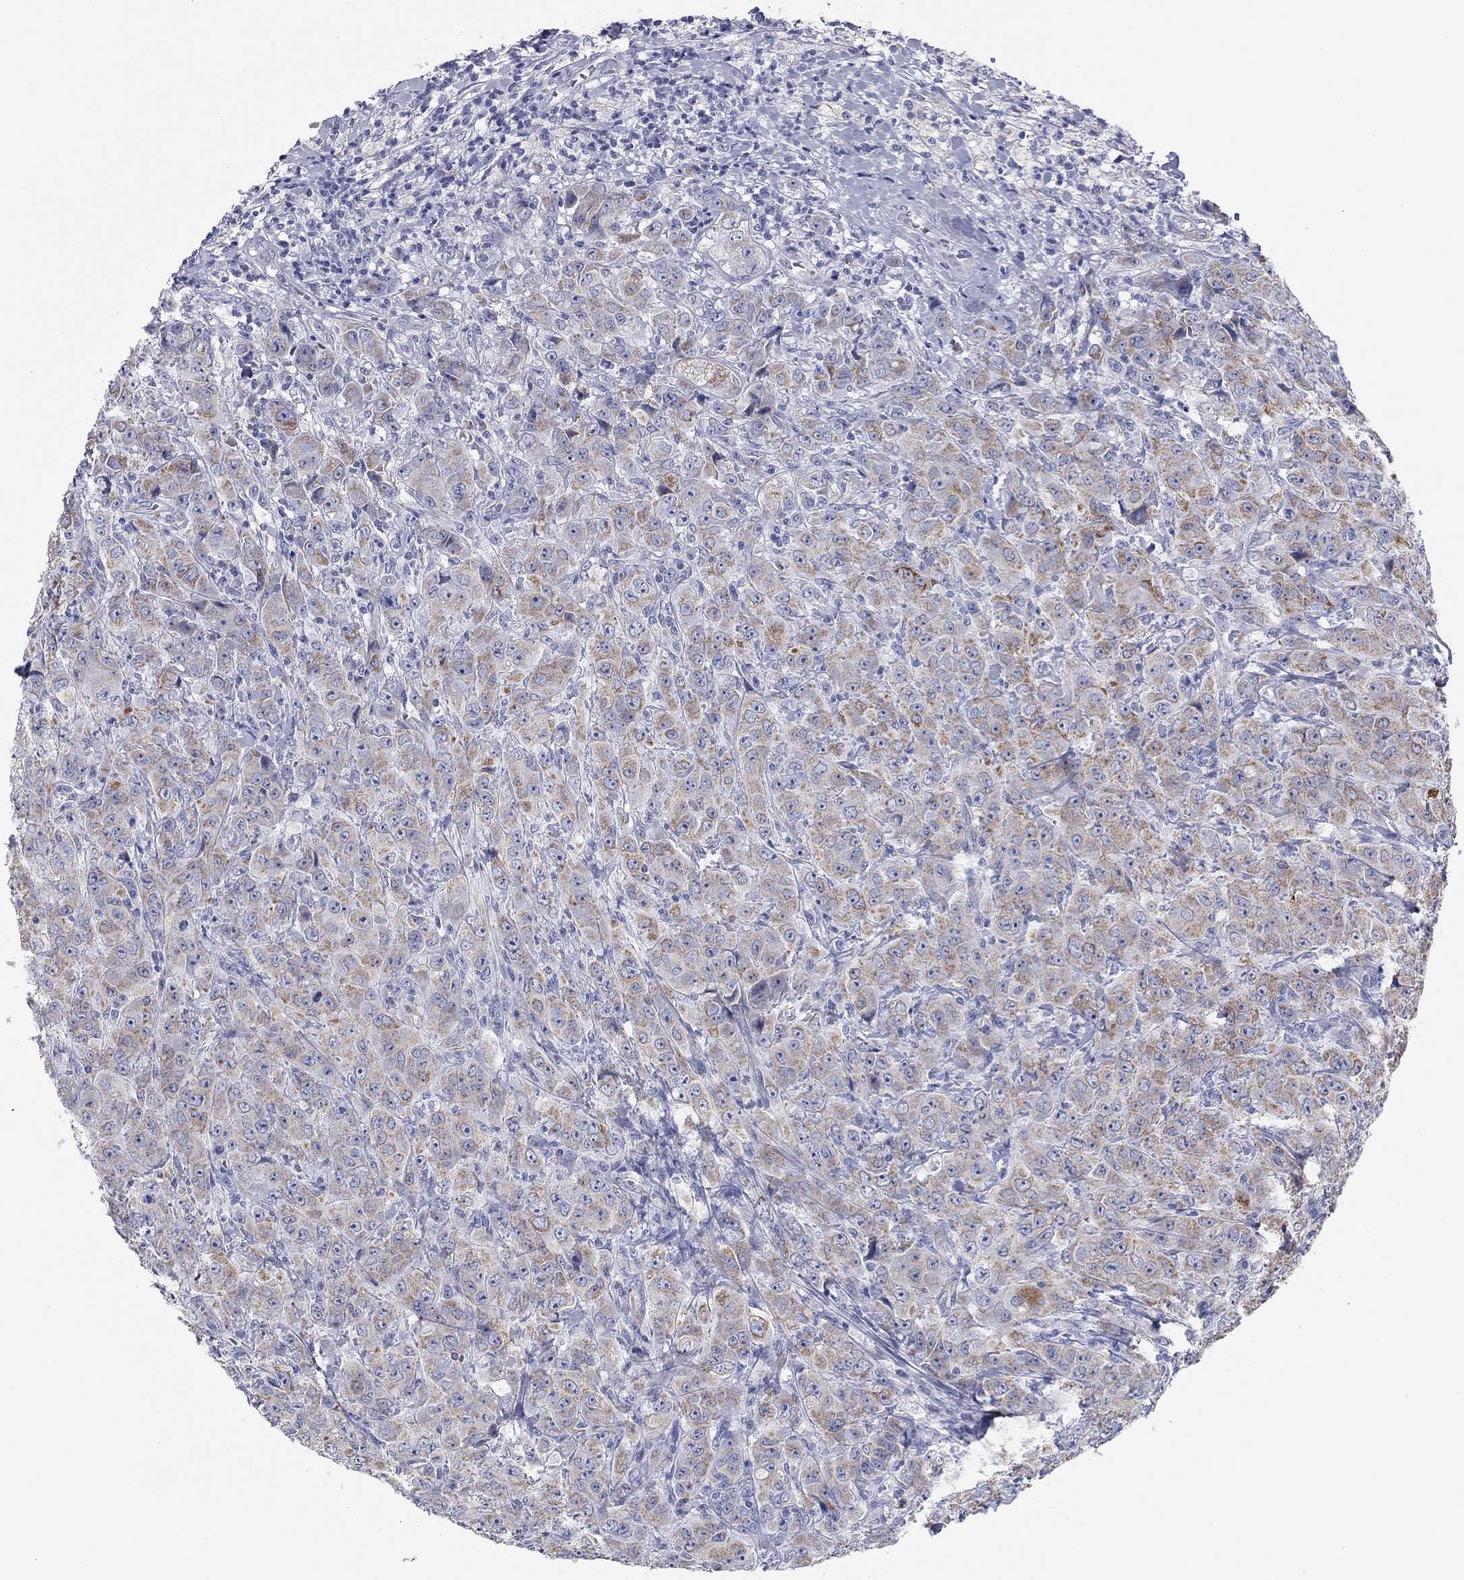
{"staining": {"intensity": "moderate", "quantity": "<25%", "location": "cytoplasmic/membranous"}, "tissue": "breast cancer", "cell_type": "Tumor cells", "image_type": "cancer", "snomed": [{"axis": "morphology", "description": "Duct carcinoma"}, {"axis": "topography", "description": "Breast"}], "caption": "Immunohistochemistry (DAB) staining of infiltrating ductal carcinoma (breast) displays moderate cytoplasmic/membranous protein staining in about <25% of tumor cells.", "gene": "MGST3", "patient": {"sex": "female", "age": 43}}